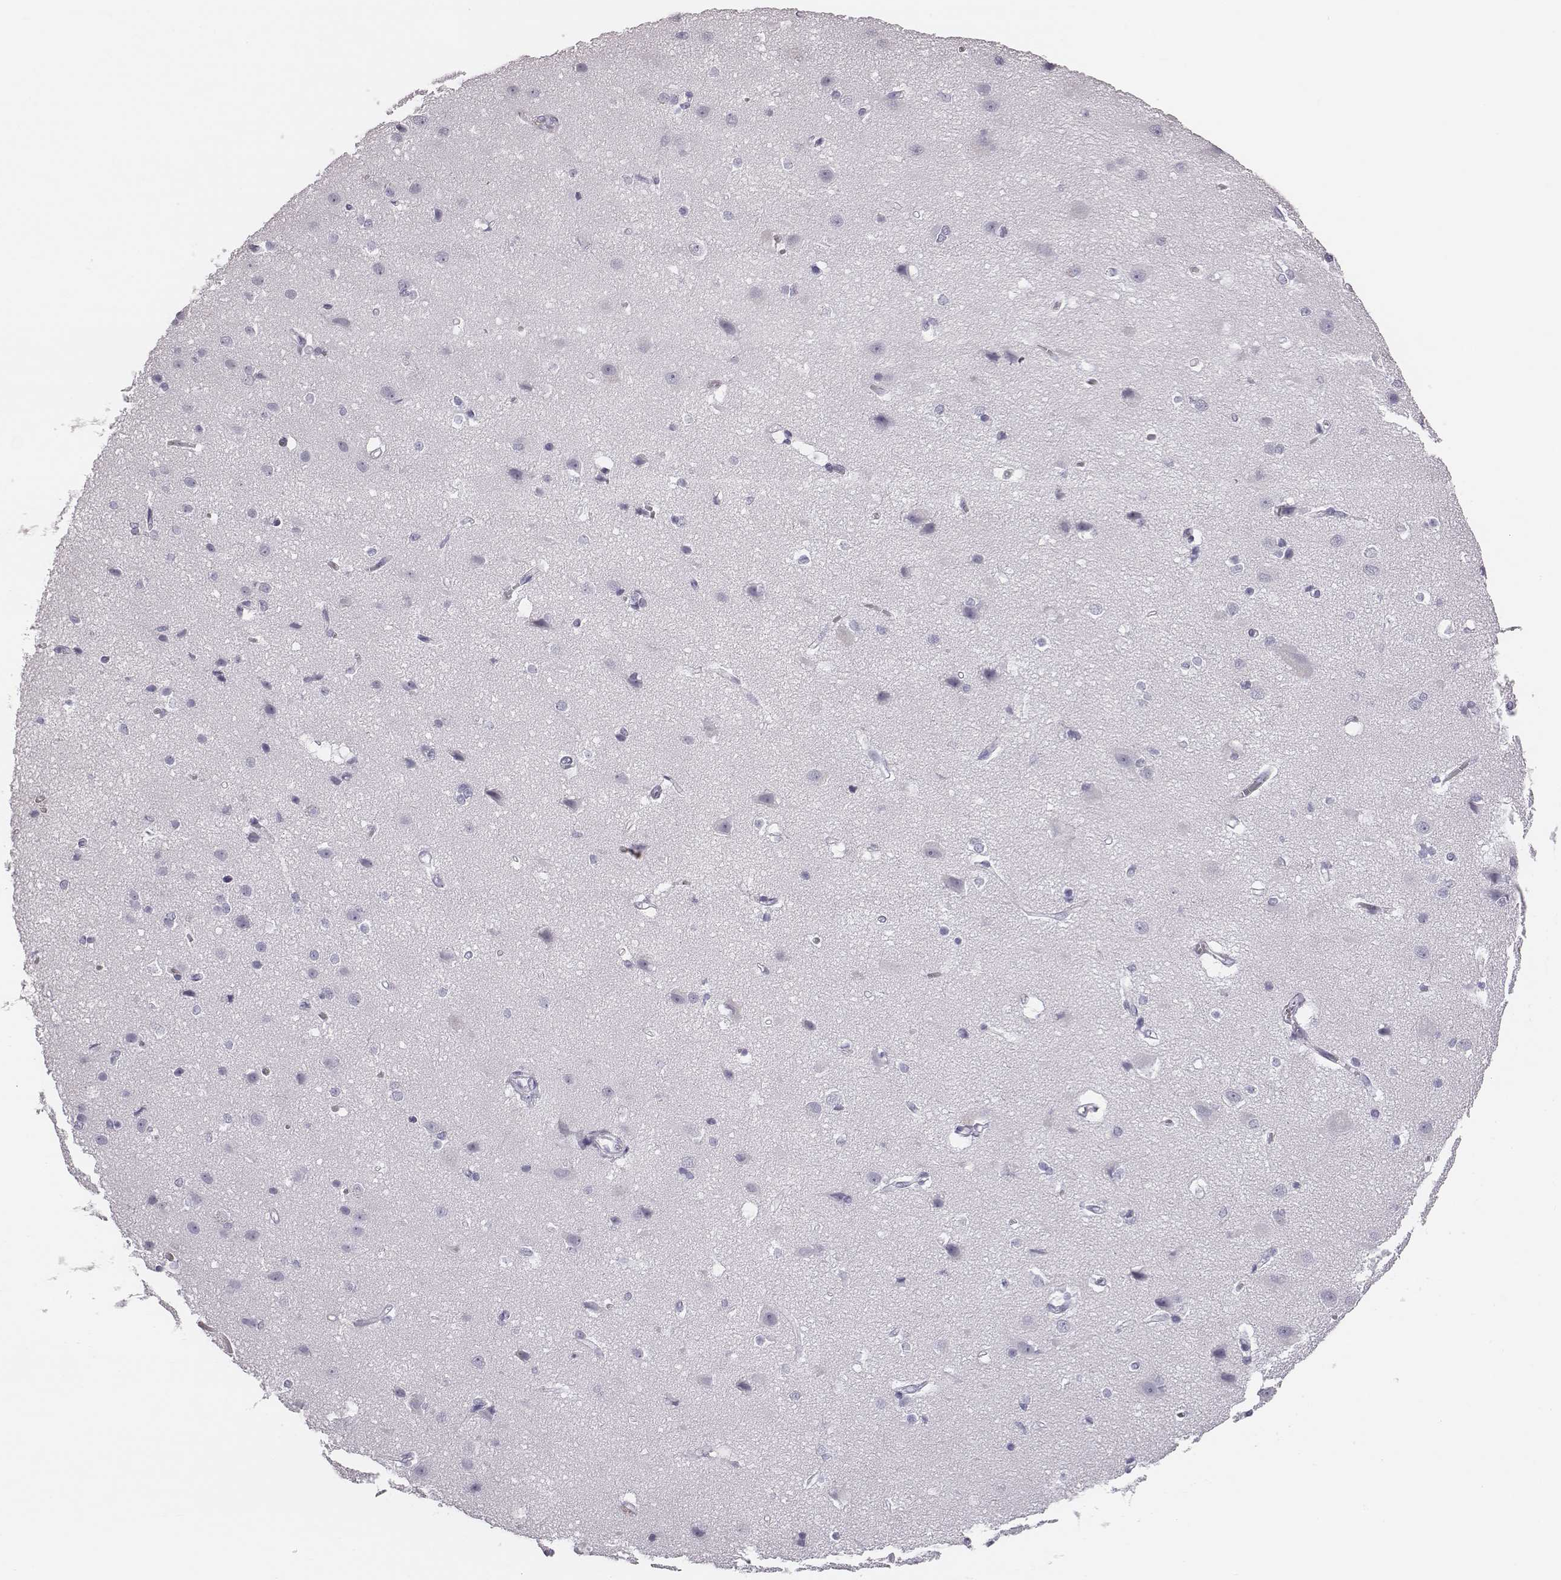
{"staining": {"intensity": "negative", "quantity": "none", "location": "none"}, "tissue": "cerebral cortex", "cell_type": "Endothelial cells", "image_type": "normal", "snomed": [{"axis": "morphology", "description": "Normal tissue, NOS"}, {"axis": "topography", "description": "Cerebral cortex"}], "caption": "This is a micrograph of IHC staining of normal cerebral cortex, which shows no staining in endothelial cells.", "gene": "HBZ", "patient": {"sex": "male", "age": 37}}